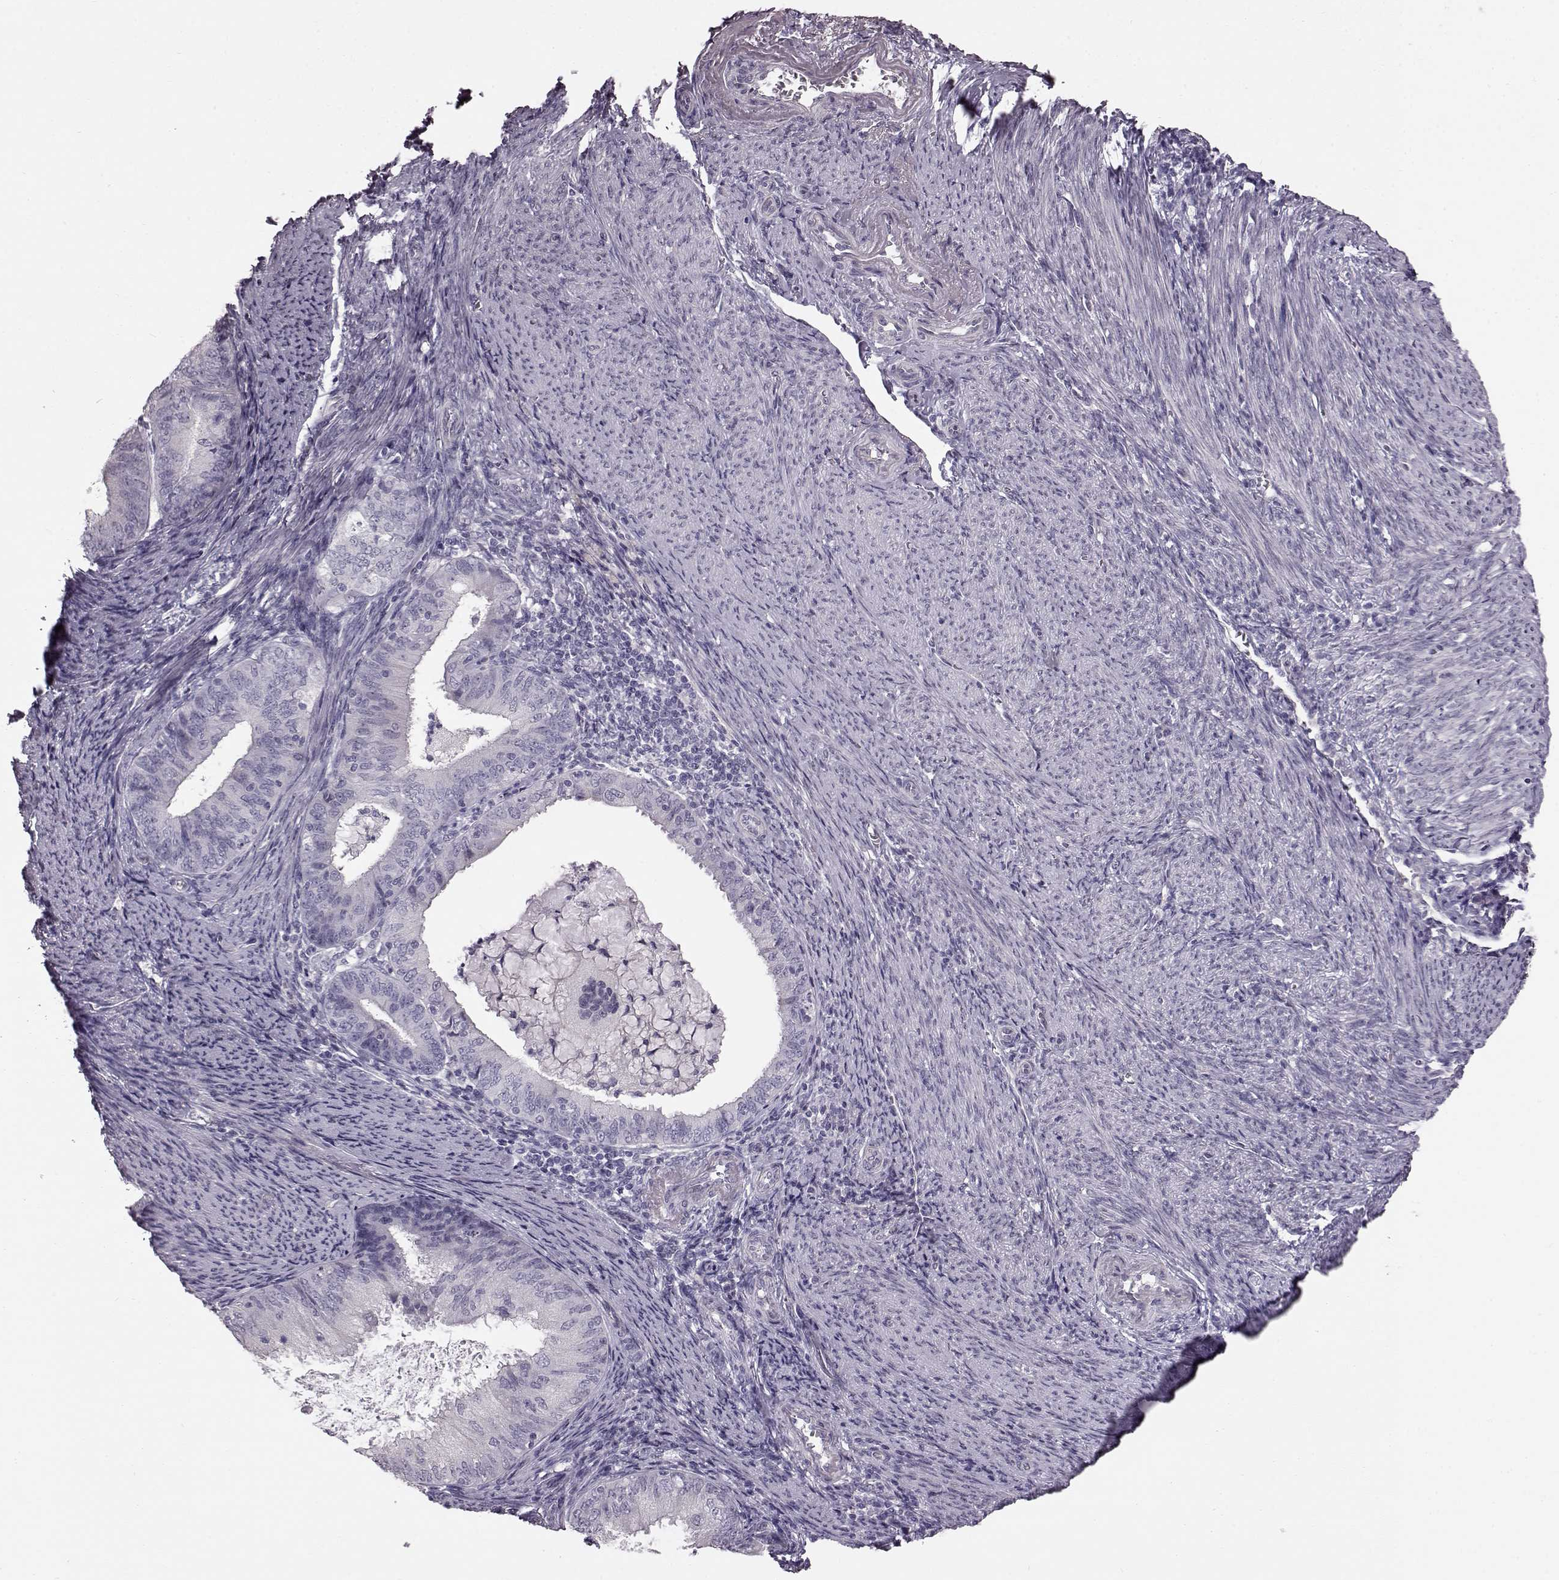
{"staining": {"intensity": "negative", "quantity": "none", "location": "none"}, "tissue": "endometrial cancer", "cell_type": "Tumor cells", "image_type": "cancer", "snomed": [{"axis": "morphology", "description": "Adenocarcinoma, NOS"}, {"axis": "topography", "description": "Endometrium"}], "caption": "Immunohistochemistry micrograph of adenocarcinoma (endometrial) stained for a protein (brown), which exhibits no expression in tumor cells.", "gene": "TCHHL1", "patient": {"sex": "female", "age": 57}}